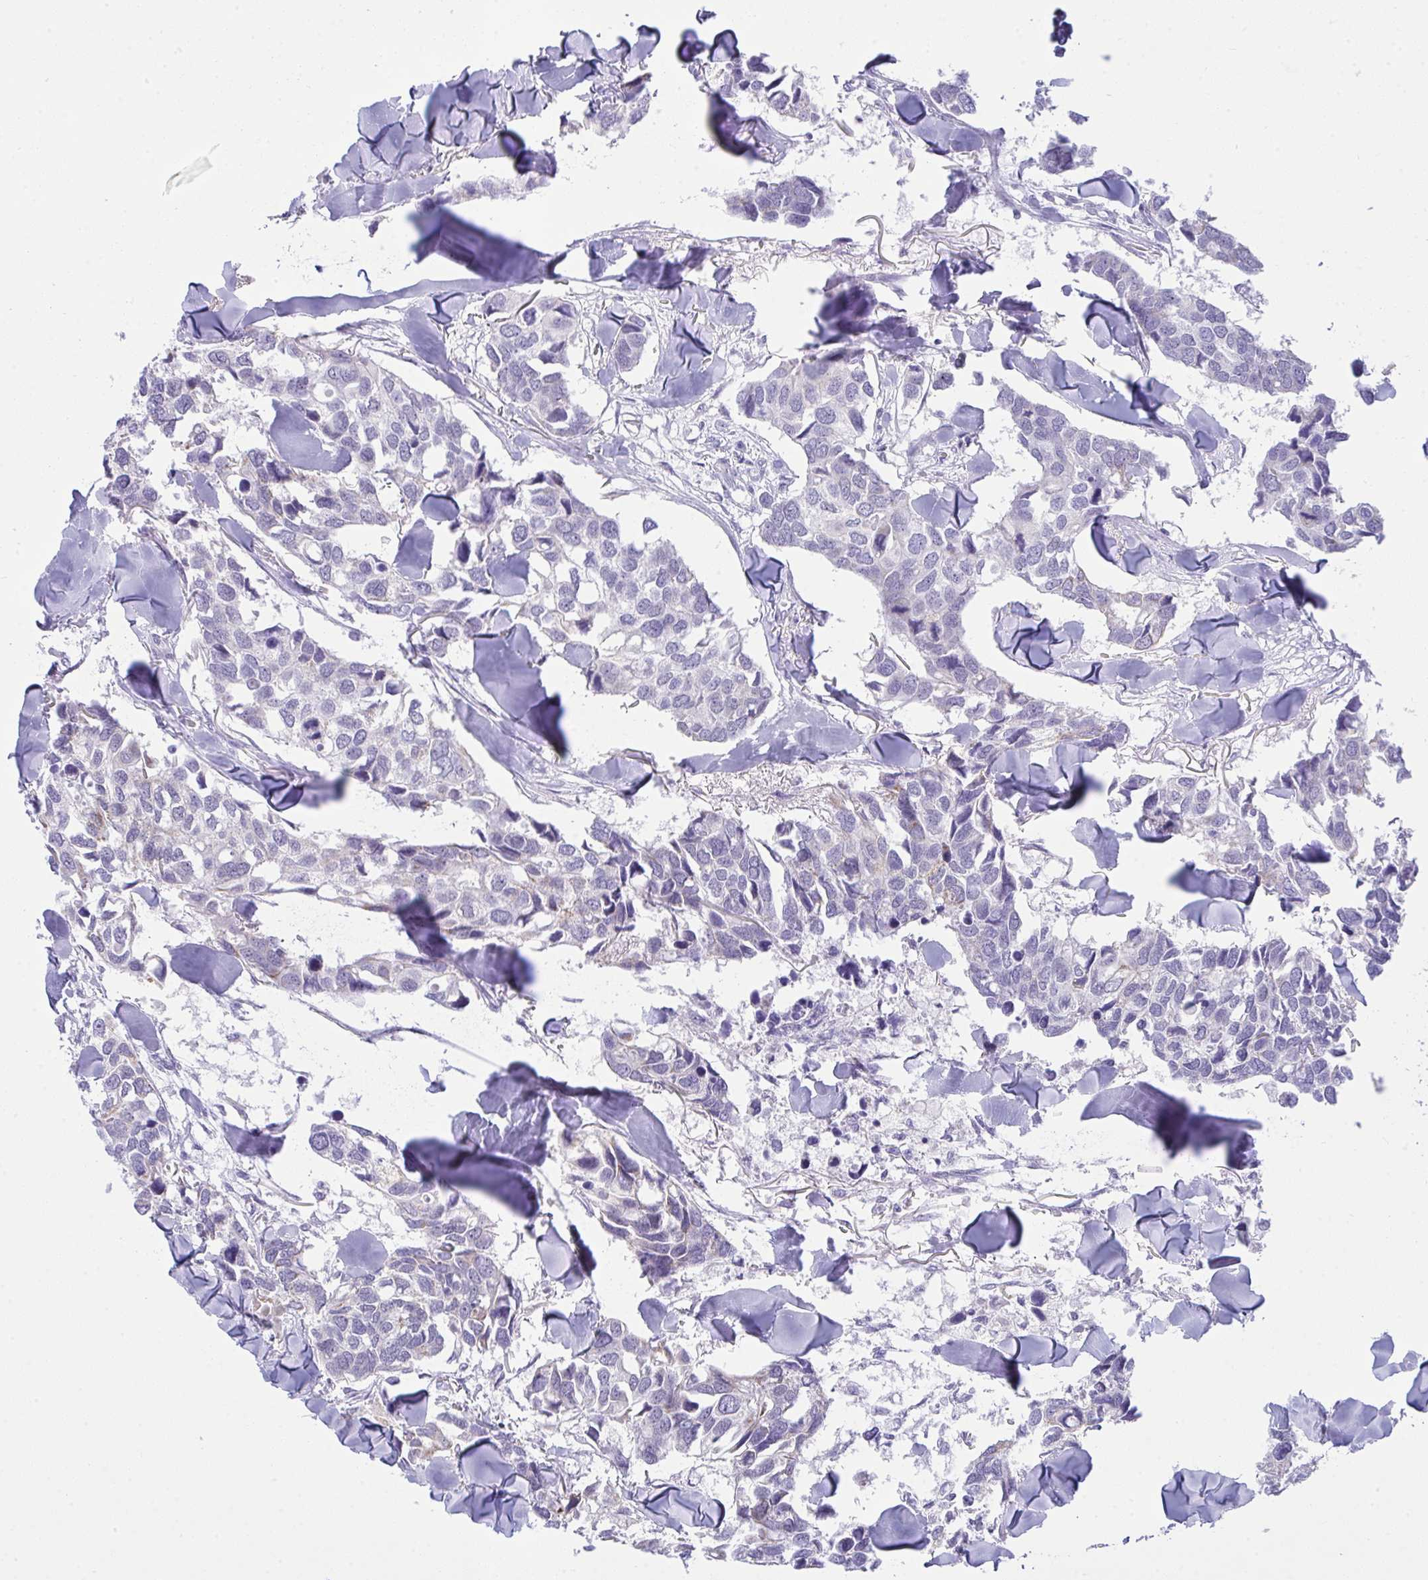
{"staining": {"intensity": "negative", "quantity": "none", "location": "none"}, "tissue": "breast cancer", "cell_type": "Tumor cells", "image_type": "cancer", "snomed": [{"axis": "morphology", "description": "Duct carcinoma"}, {"axis": "topography", "description": "Breast"}], "caption": "Breast cancer was stained to show a protein in brown. There is no significant positivity in tumor cells.", "gene": "PLA2G12B", "patient": {"sex": "female", "age": 83}}